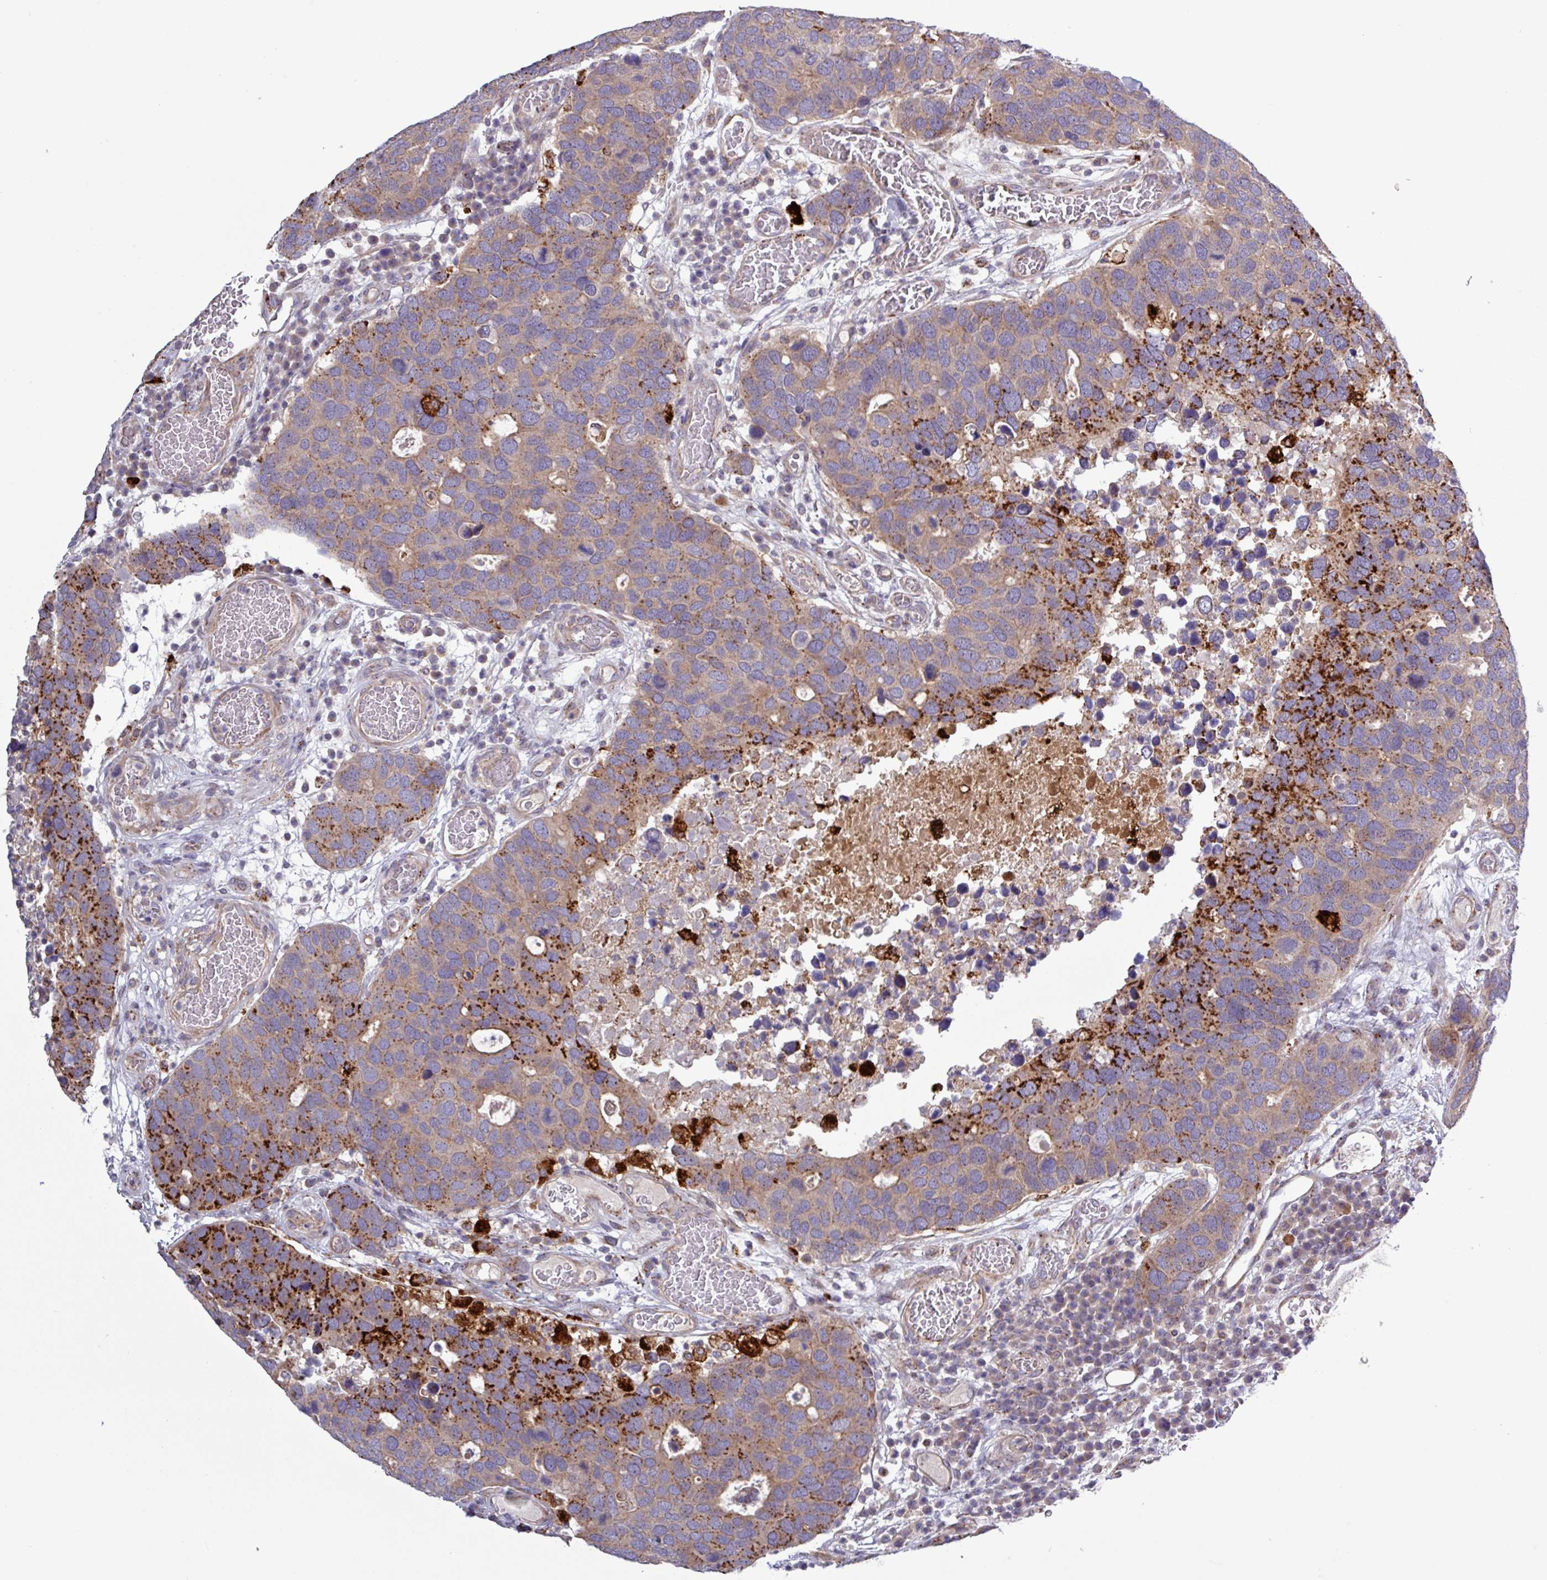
{"staining": {"intensity": "strong", "quantity": "<25%", "location": "cytoplasmic/membranous"}, "tissue": "breast cancer", "cell_type": "Tumor cells", "image_type": "cancer", "snomed": [{"axis": "morphology", "description": "Duct carcinoma"}, {"axis": "topography", "description": "Breast"}], "caption": "Breast cancer (intraductal carcinoma) was stained to show a protein in brown. There is medium levels of strong cytoplasmic/membranous positivity in about <25% of tumor cells.", "gene": "PLIN2", "patient": {"sex": "female", "age": 83}}